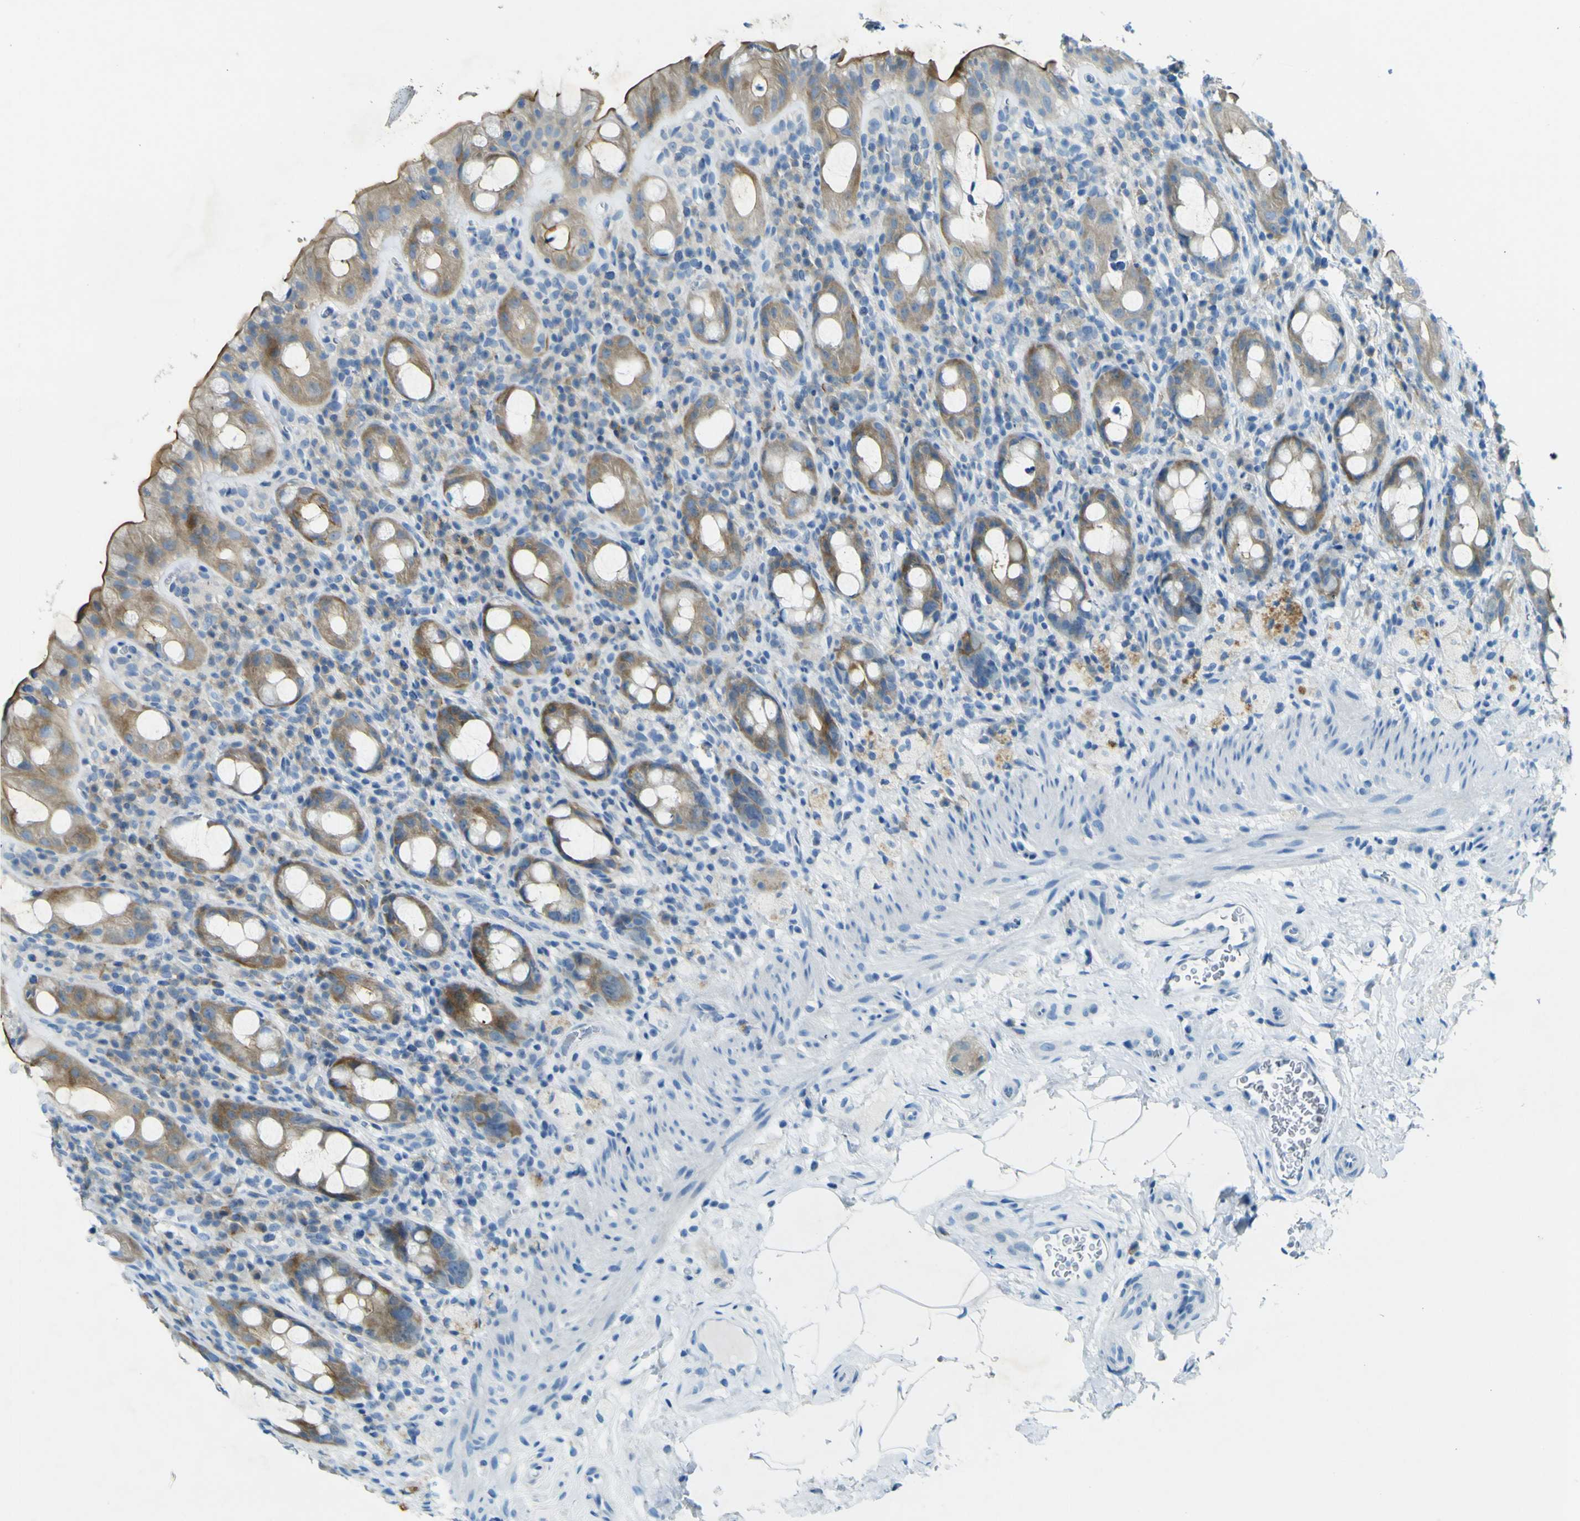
{"staining": {"intensity": "strong", "quantity": "25%-75%", "location": "cytoplasmic/membranous"}, "tissue": "rectum", "cell_type": "Glandular cells", "image_type": "normal", "snomed": [{"axis": "morphology", "description": "Normal tissue, NOS"}, {"axis": "topography", "description": "Rectum"}], "caption": "Protein staining of unremarkable rectum reveals strong cytoplasmic/membranous positivity in about 25%-75% of glandular cells.", "gene": "SORCS1", "patient": {"sex": "male", "age": 44}}